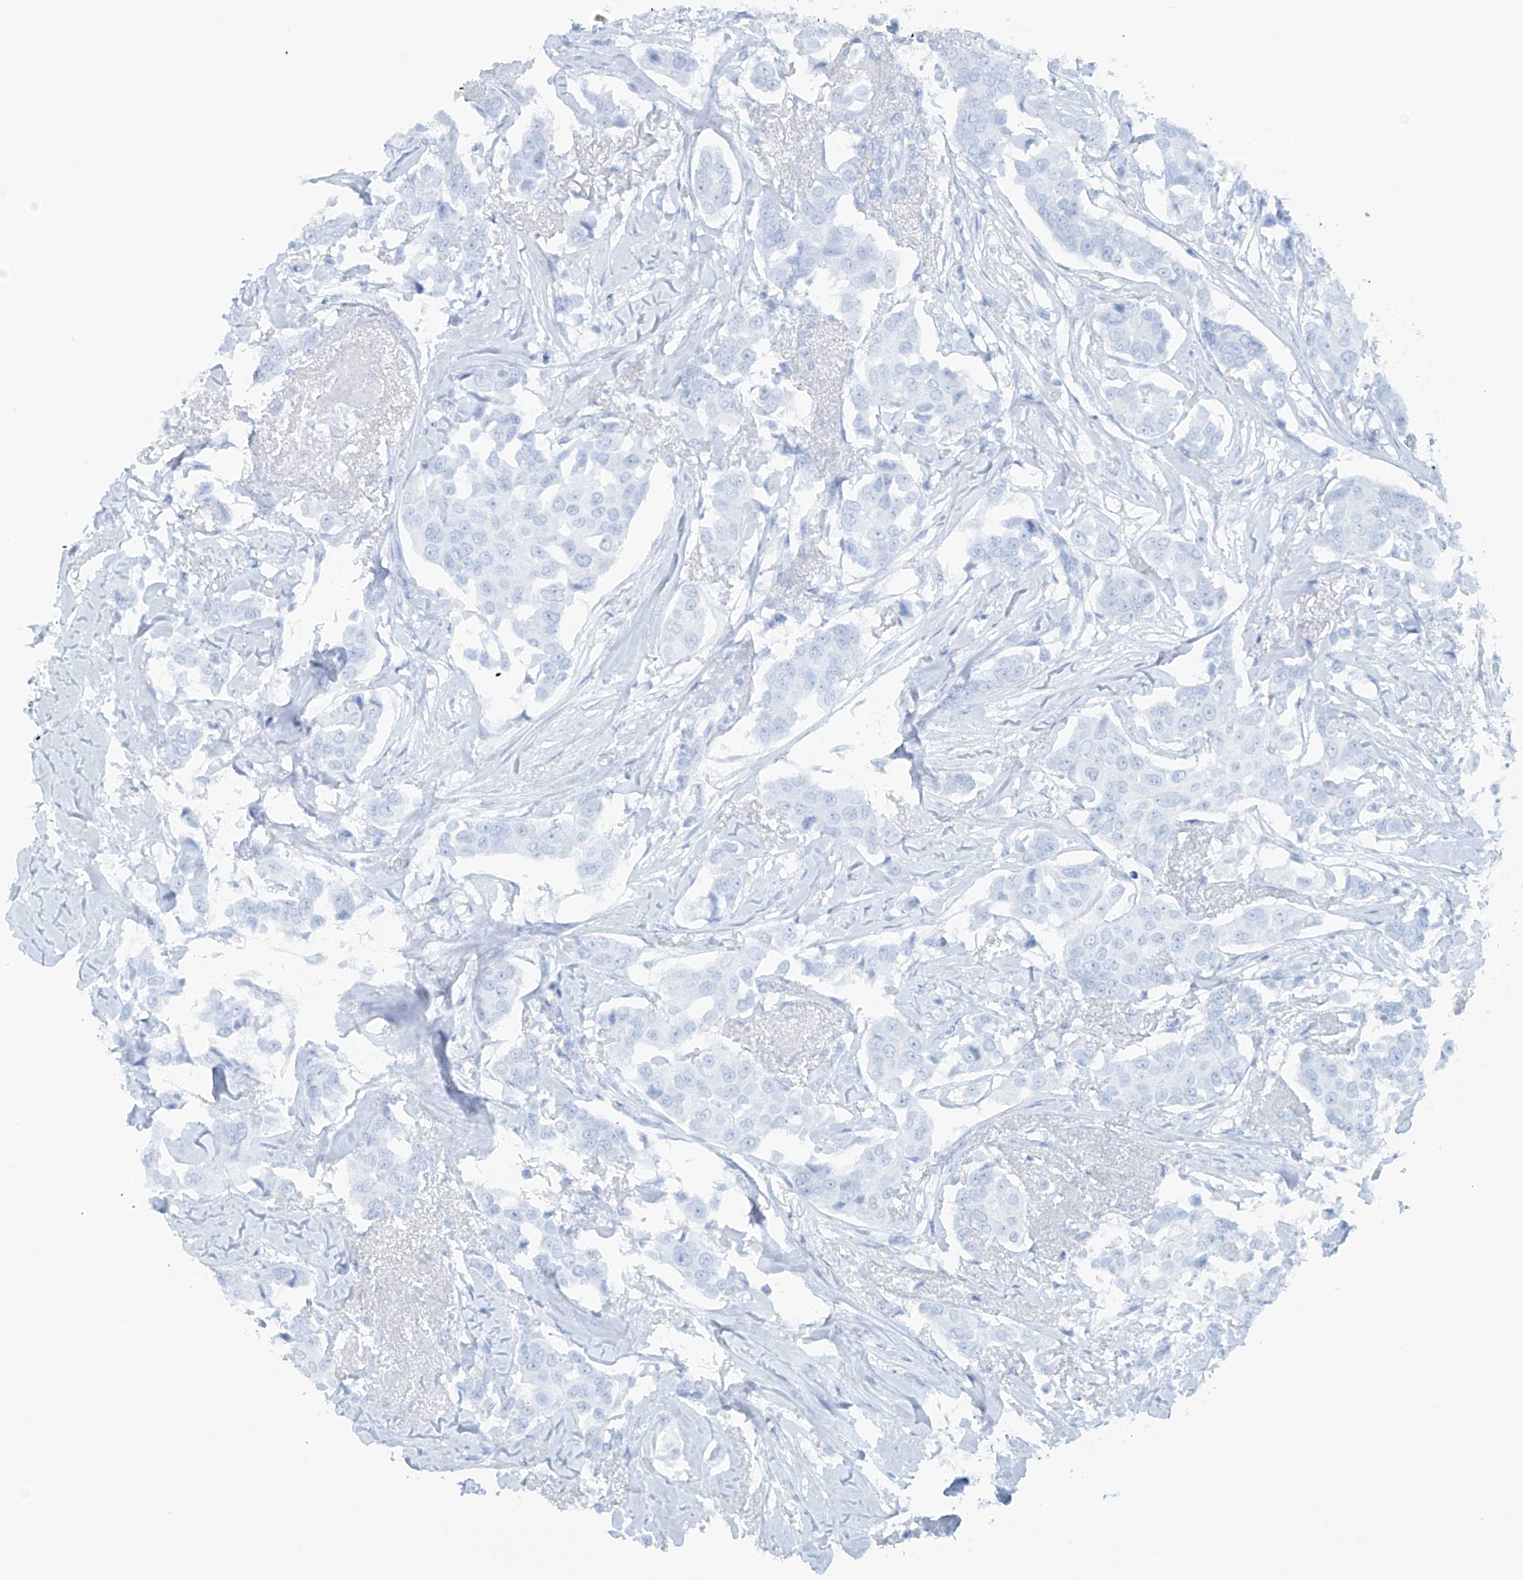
{"staining": {"intensity": "negative", "quantity": "none", "location": "none"}, "tissue": "breast cancer", "cell_type": "Tumor cells", "image_type": "cancer", "snomed": [{"axis": "morphology", "description": "Duct carcinoma"}, {"axis": "topography", "description": "Breast"}], "caption": "IHC of breast cancer displays no staining in tumor cells.", "gene": "VAMP5", "patient": {"sex": "female", "age": 80}}